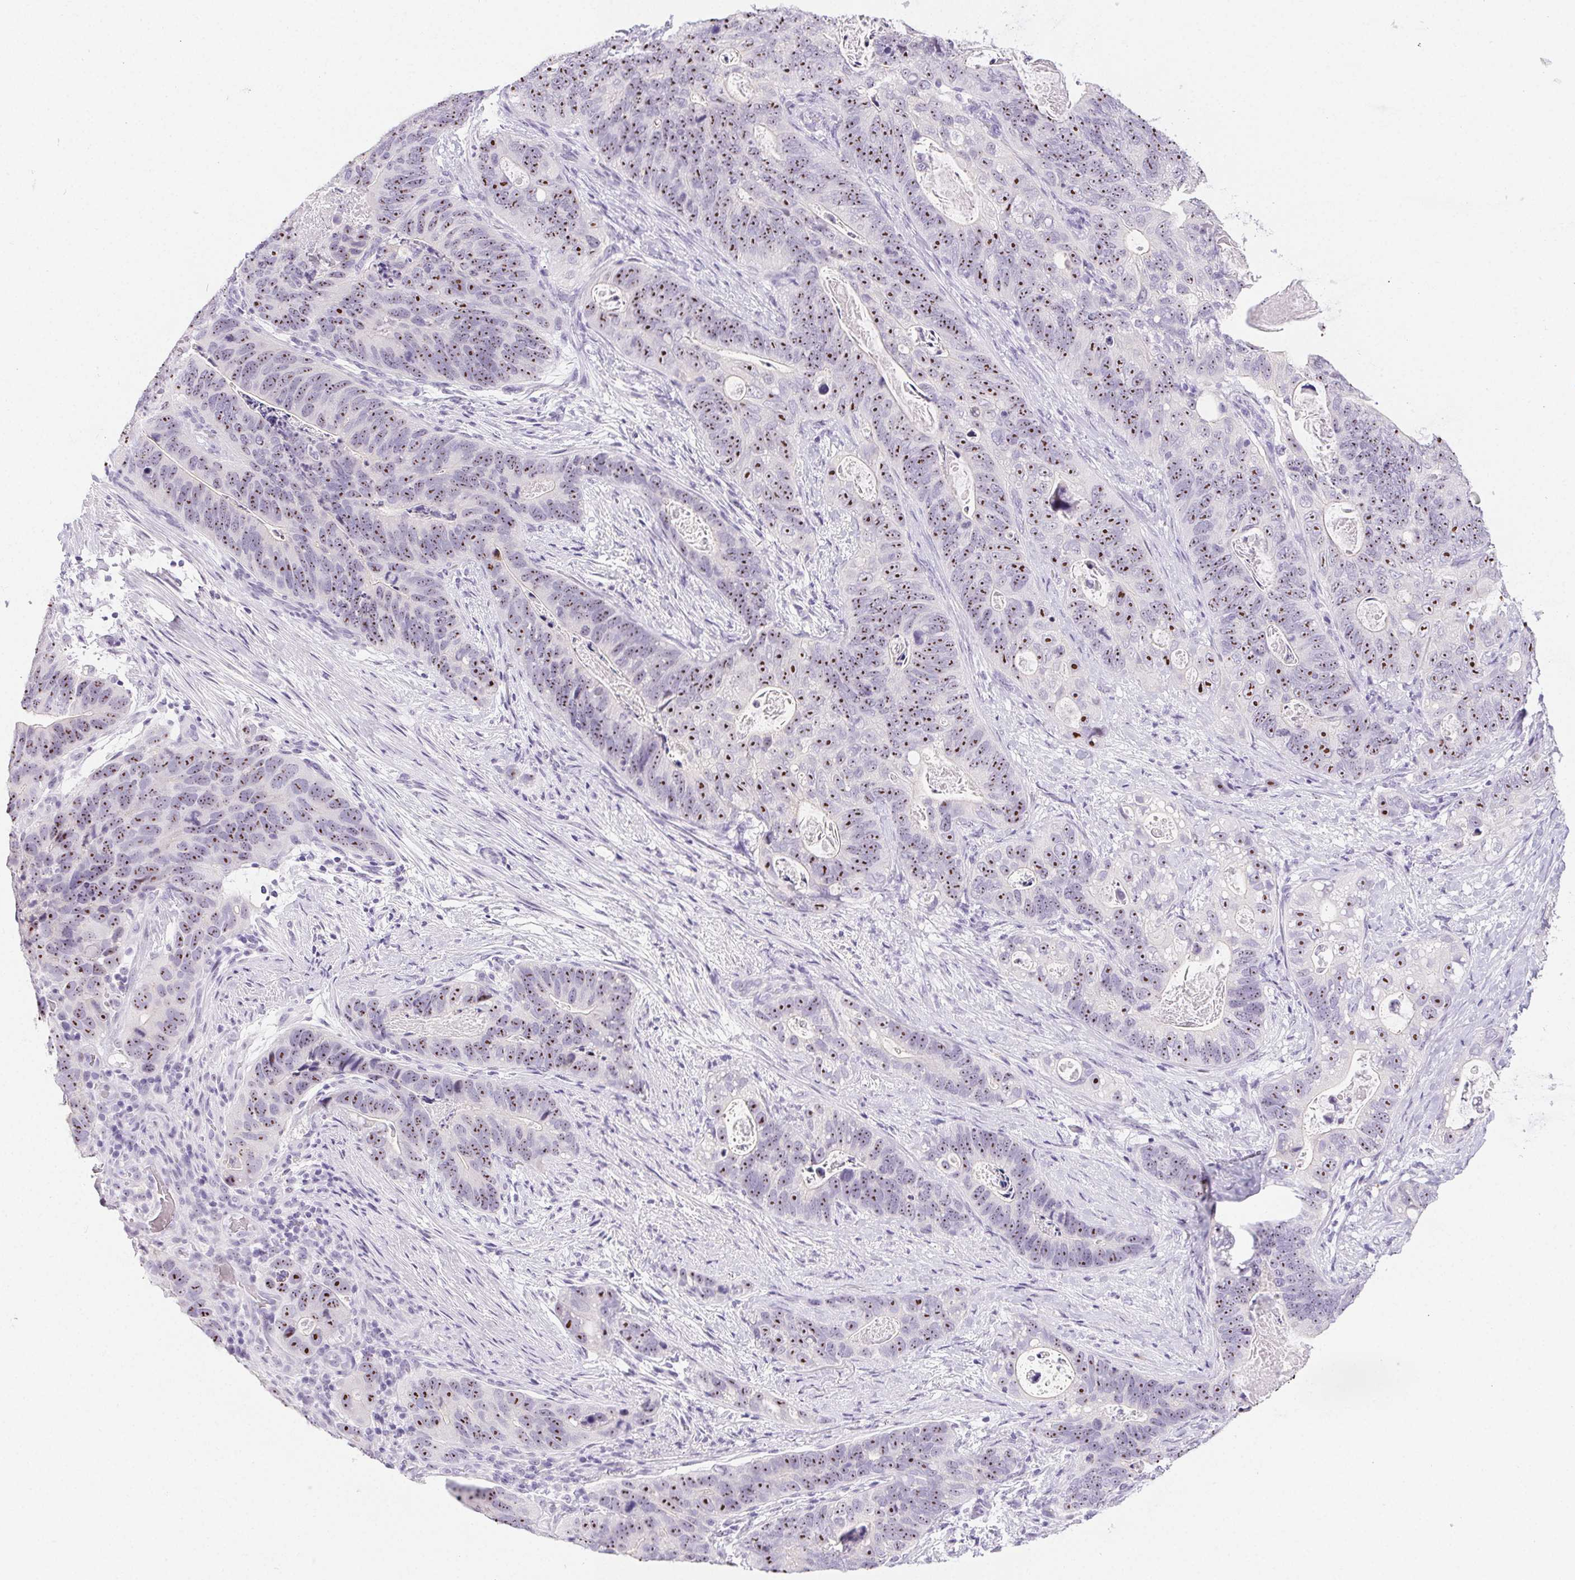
{"staining": {"intensity": "moderate", "quantity": ">75%", "location": "nuclear"}, "tissue": "stomach cancer", "cell_type": "Tumor cells", "image_type": "cancer", "snomed": [{"axis": "morphology", "description": "Normal tissue, NOS"}, {"axis": "morphology", "description": "Adenocarcinoma, NOS"}, {"axis": "topography", "description": "Stomach"}], "caption": "Immunohistochemical staining of adenocarcinoma (stomach) displays medium levels of moderate nuclear protein positivity in approximately >75% of tumor cells. (DAB (3,3'-diaminobenzidine) IHC, brown staining for protein, blue staining for nuclei).", "gene": "ST8SIA3", "patient": {"sex": "female", "age": 89}}